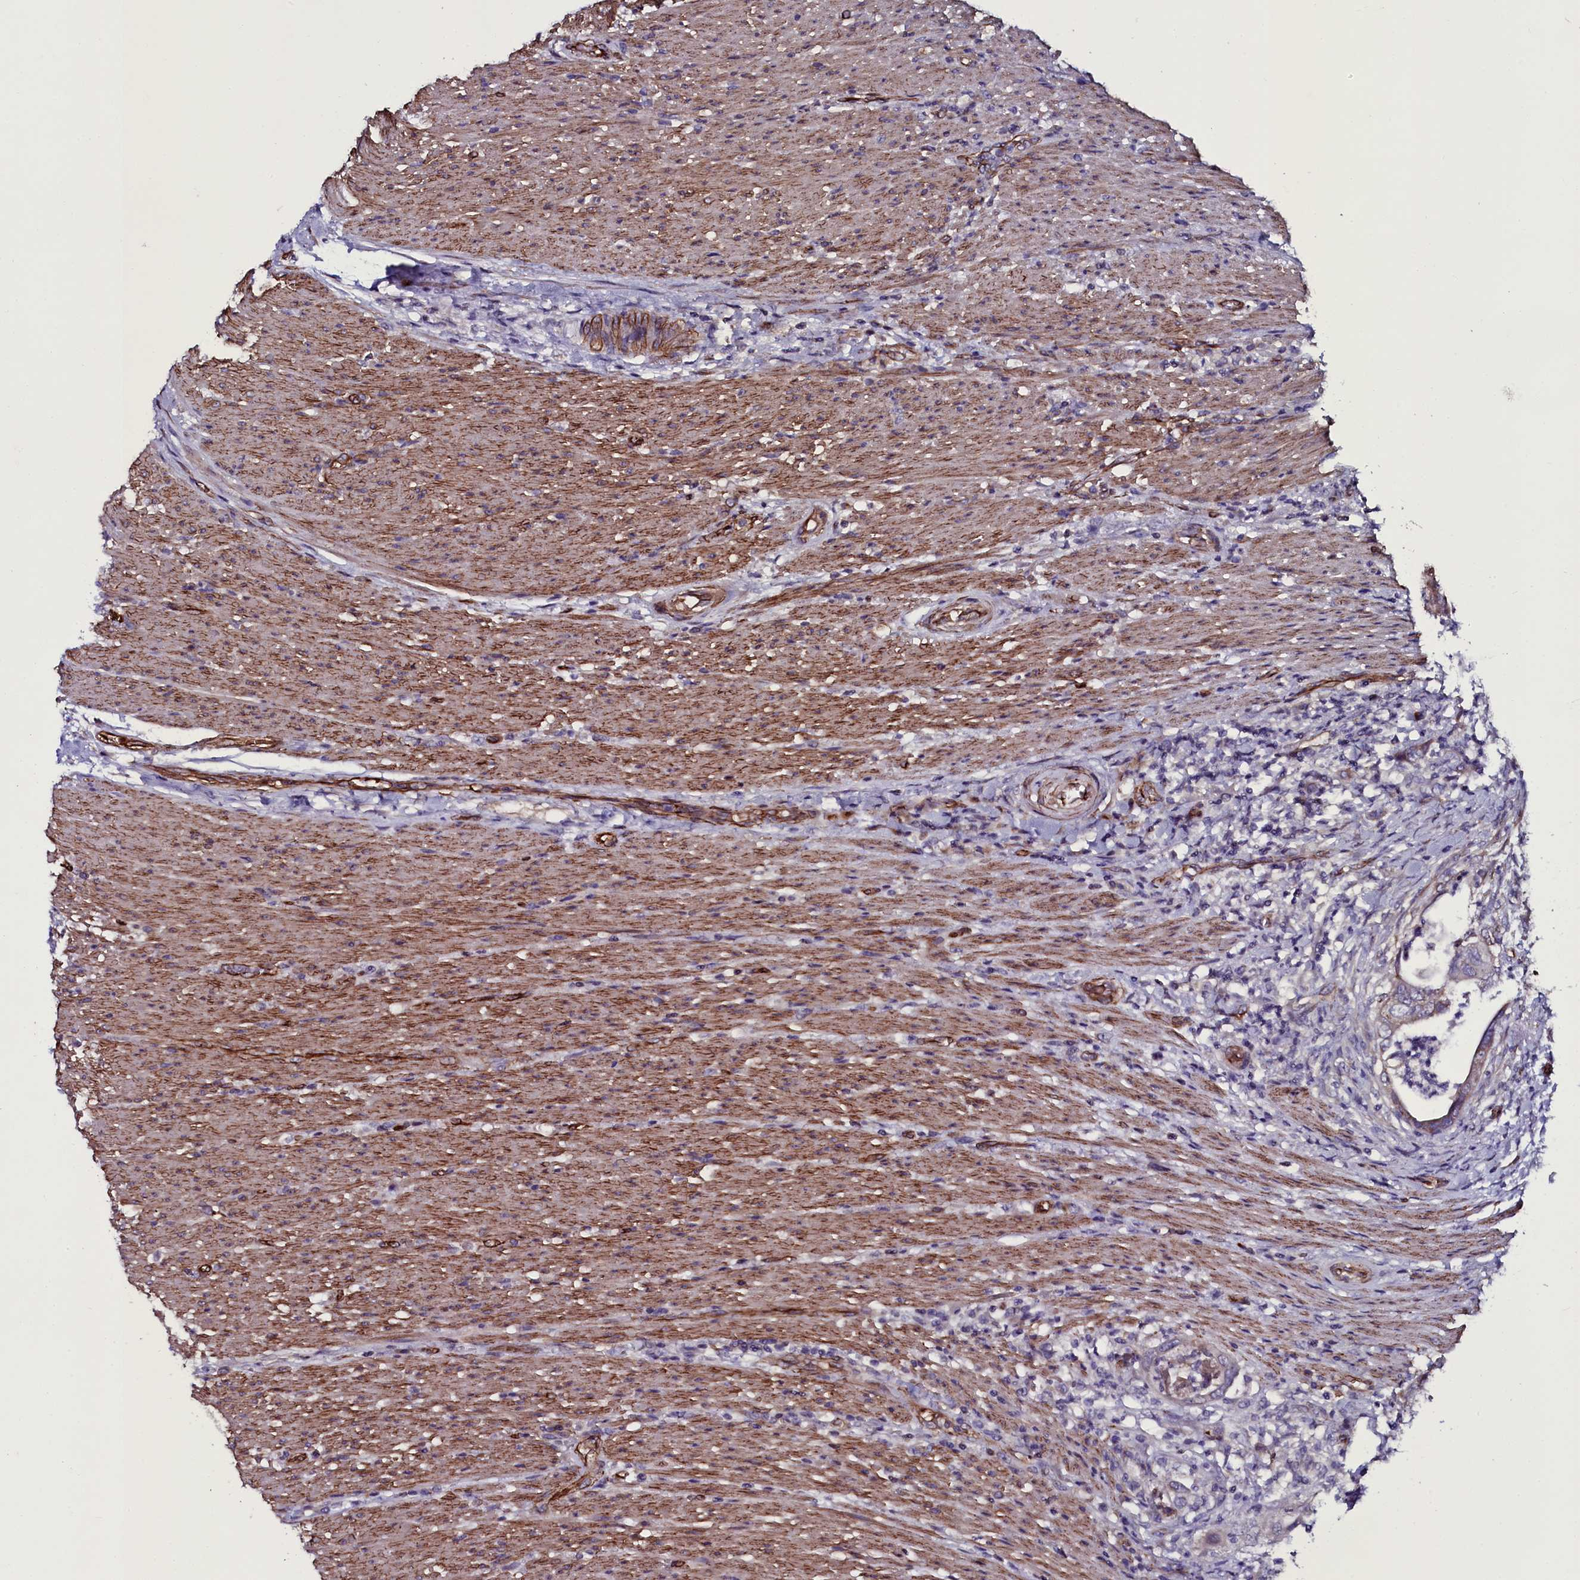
{"staining": {"intensity": "weak", "quantity": "25%-75%", "location": "cytoplasmic/membranous"}, "tissue": "colorectal cancer", "cell_type": "Tumor cells", "image_type": "cancer", "snomed": [{"axis": "morphology", "description": "Adenocarcinoma, NOS"}, {"axis": "topography", "description": "Rectum"}], "caption": "Brown immunohistochemical staining in human colorectal adenocarcinoma exhibits weak cytoplasmic/membranous positivity in approximately 25%-75% of tumor cells. The protein of interest is shown in brown color, while the nuclei are stained blue.", "gene": "MEX3C", "patient": {"sex": "male", "age": 63}}